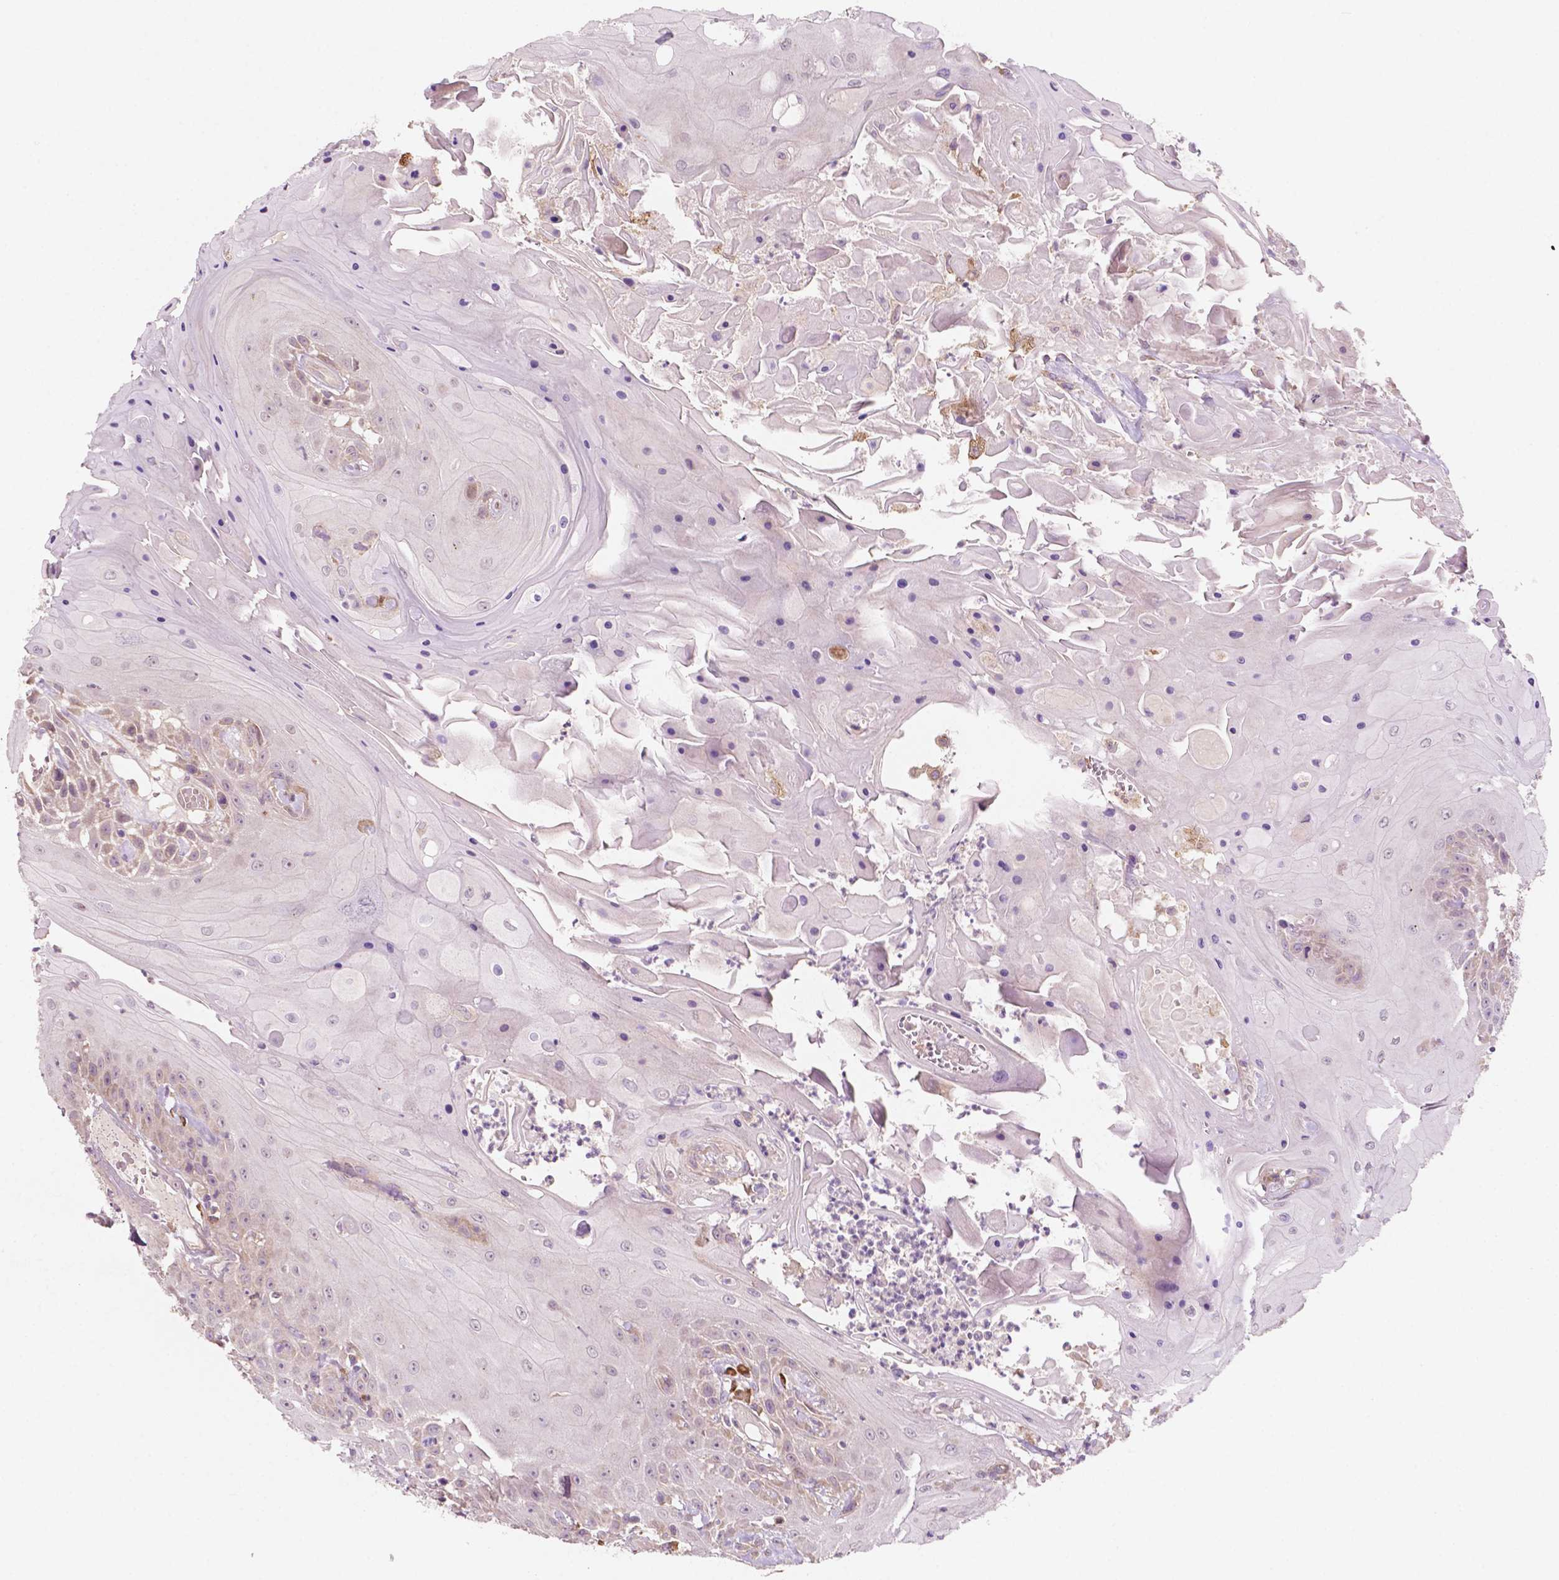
{"staining": {"intensity": "negative", "quantity": "none", "location": "none"}, "tissue": "head and neck cancer", "cell_type": "Tumor cells", "image_type": "cancer", "snomed": [{"axis": "morphology", "description": "Squamous cell carcinoma, NOS"}, {"axis": "topography", "description": "Skin"}, {"axis": "topography", "description": "Head-Neck"}], "caption": "High magnification brightfield microscopy of squamous cell carcinoma (head and neck) stained with DAB (brown) and counterstained with hematoxylin (blue): tumor cells show no significant expression. (Brightfield microscopy of DAB (3,3'-diaminobenzidine) immunohistochemistry at high magnification).", "gene": "LRP1B", "patient": {"sex": "male", "age": 80}}